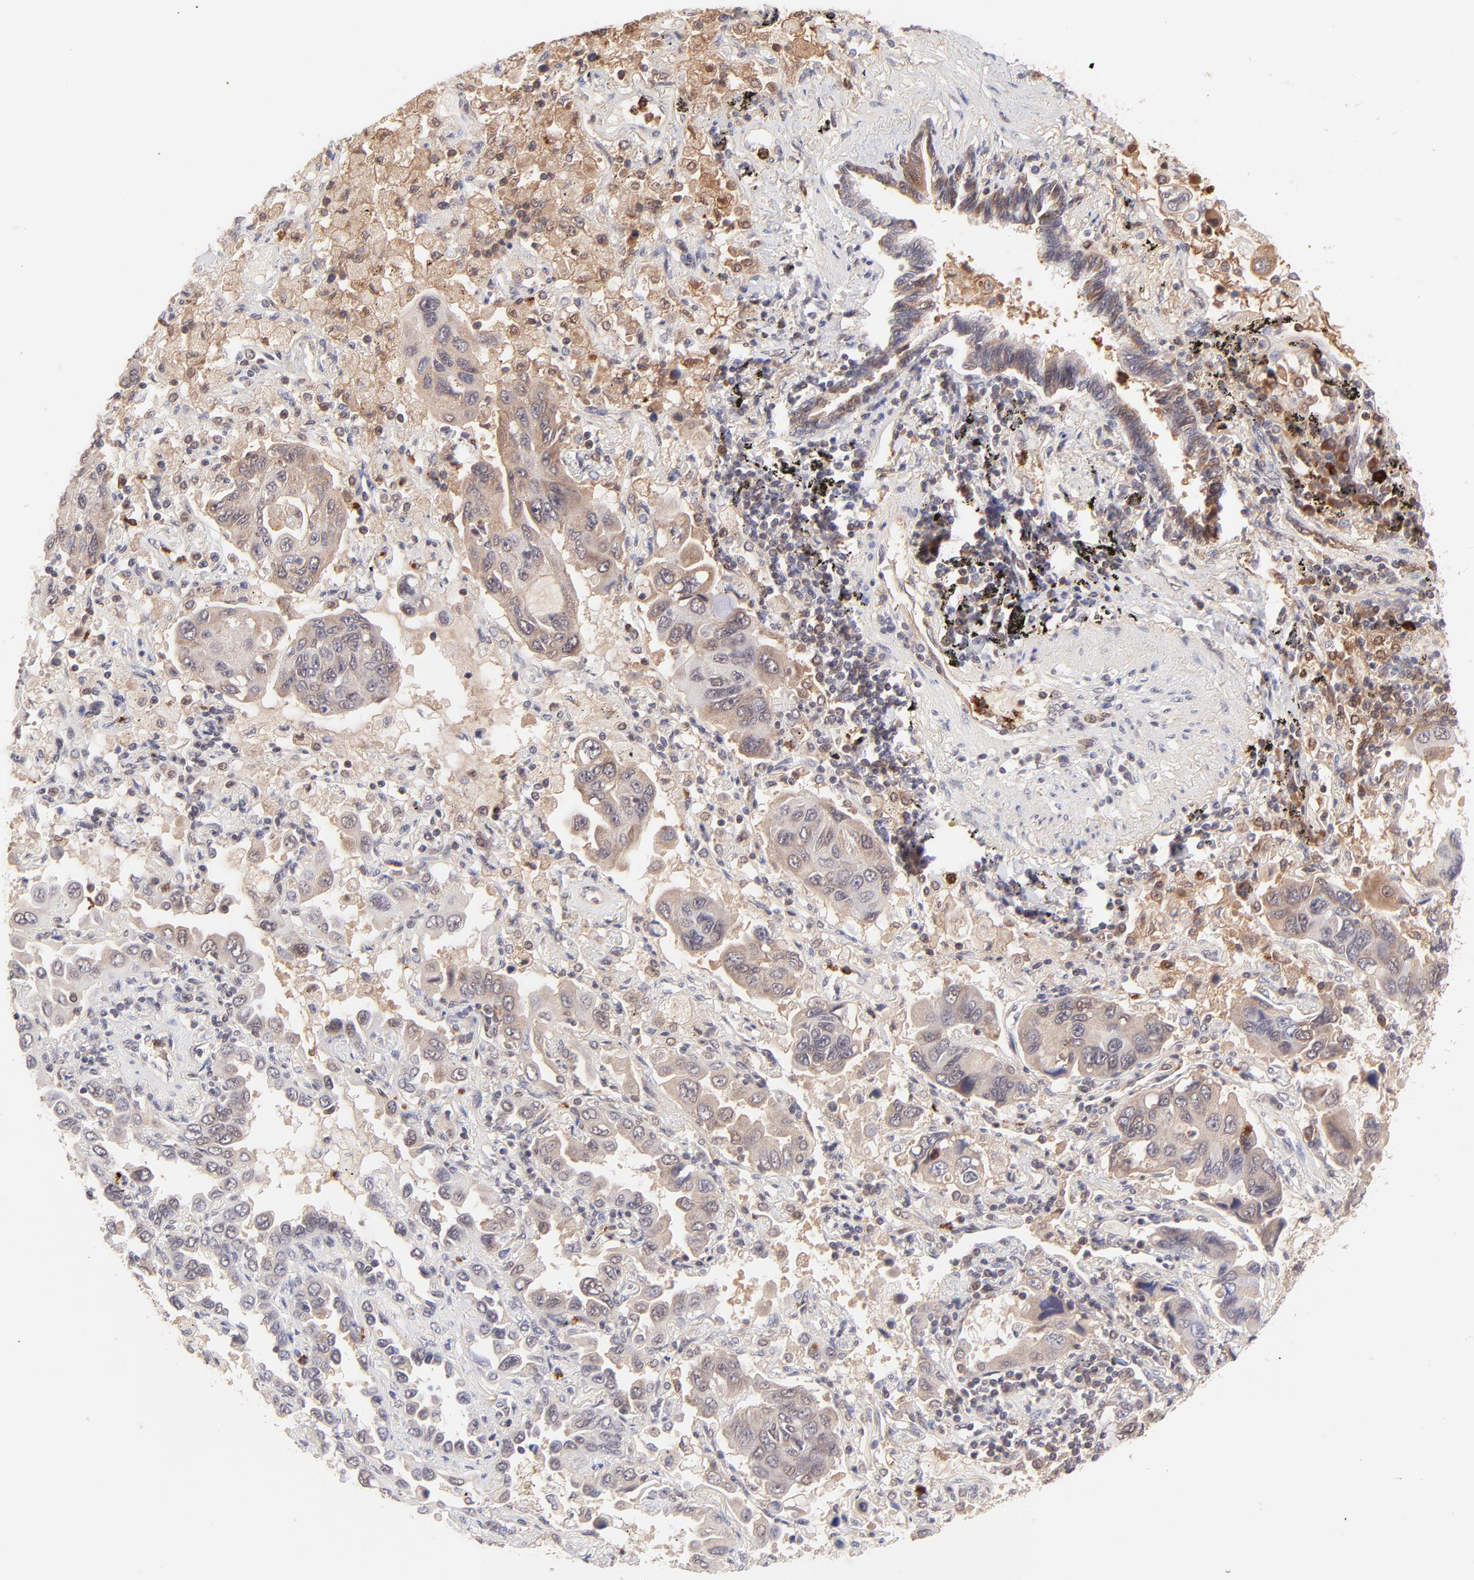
{"staining": {"intensity": "weak", "quantity": ">75%", "location": "cytoplasmic/membranous"}, "tissue": "lung cancer", "cell_type": "Tumor cells", "image_type": "cancer", "snomed": [{"axis": "morphology", "description": "Adenocarcinoma, NOS"}, {"axis": "topography", "description": "Lung"}], "caption": "Tumor cells exhibit low levels of weak cytoplasmic/membranous expression in about >75% of cells in human adenocarcinoma (lung). The staining was performed using DAB (3,3'-diaminobenzidine), with brown indicating positive protein expression. Nuclei are stained blue with hematoxylin.", "gene": "MED12", "patient": {"sex": "male", "age": 64}}